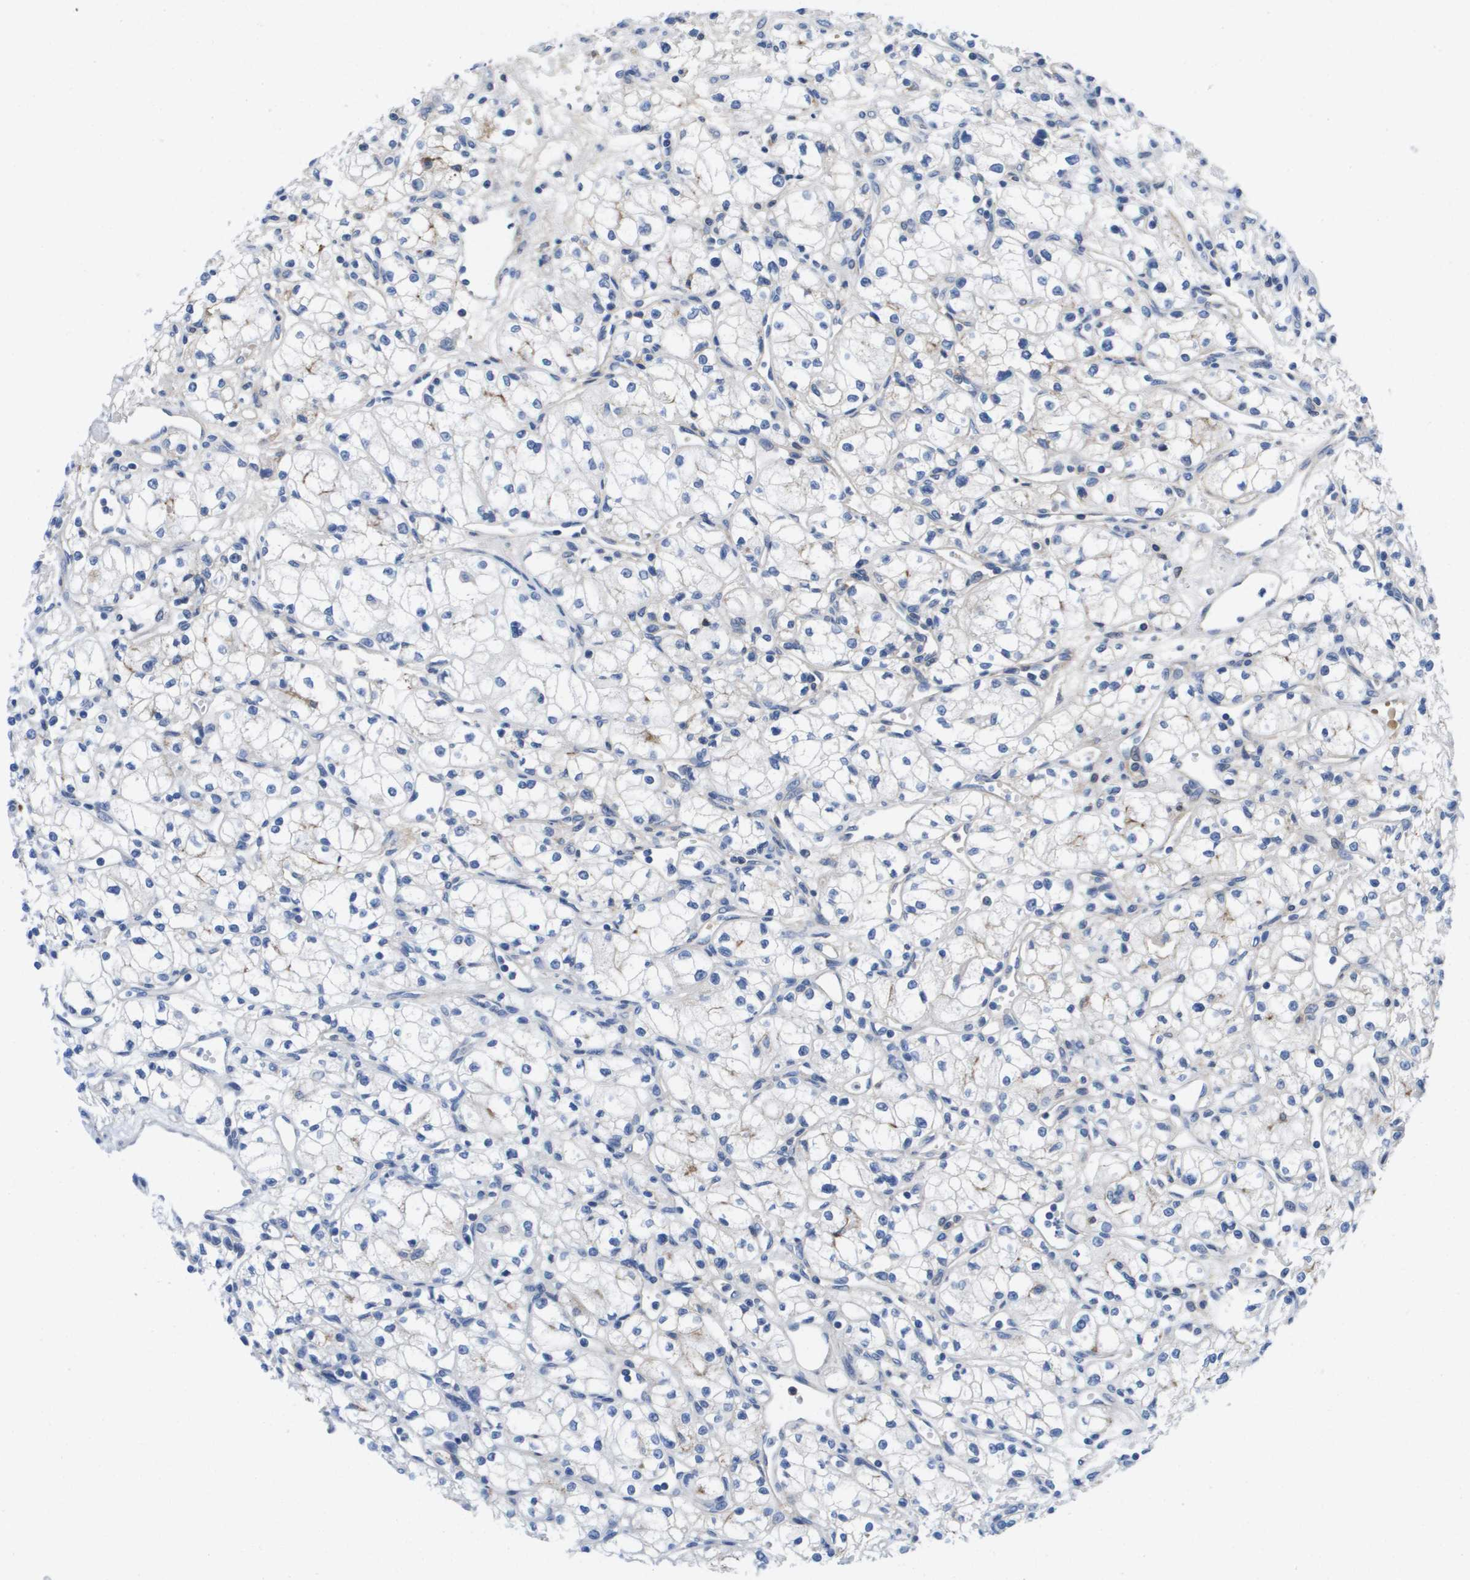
{"staining": {"intensity": "negative", "quantity": "none", "location": "none"}, "tissue": "renal cancer", "cell_type": "Tumor cells", "image_type": "cancer", "snomed": [{"axis": "morphology", "description": "Adenocarcinoma, NOS"}, {"axis": "topography", "description": "Kidney"}], "caption": "Adenocarcinoma (renal) was stained to show a protein in brown. There is no significant staining in tumor cells.", "gene": "APOA1", "patient": {"sex": "male", "age": 59}}